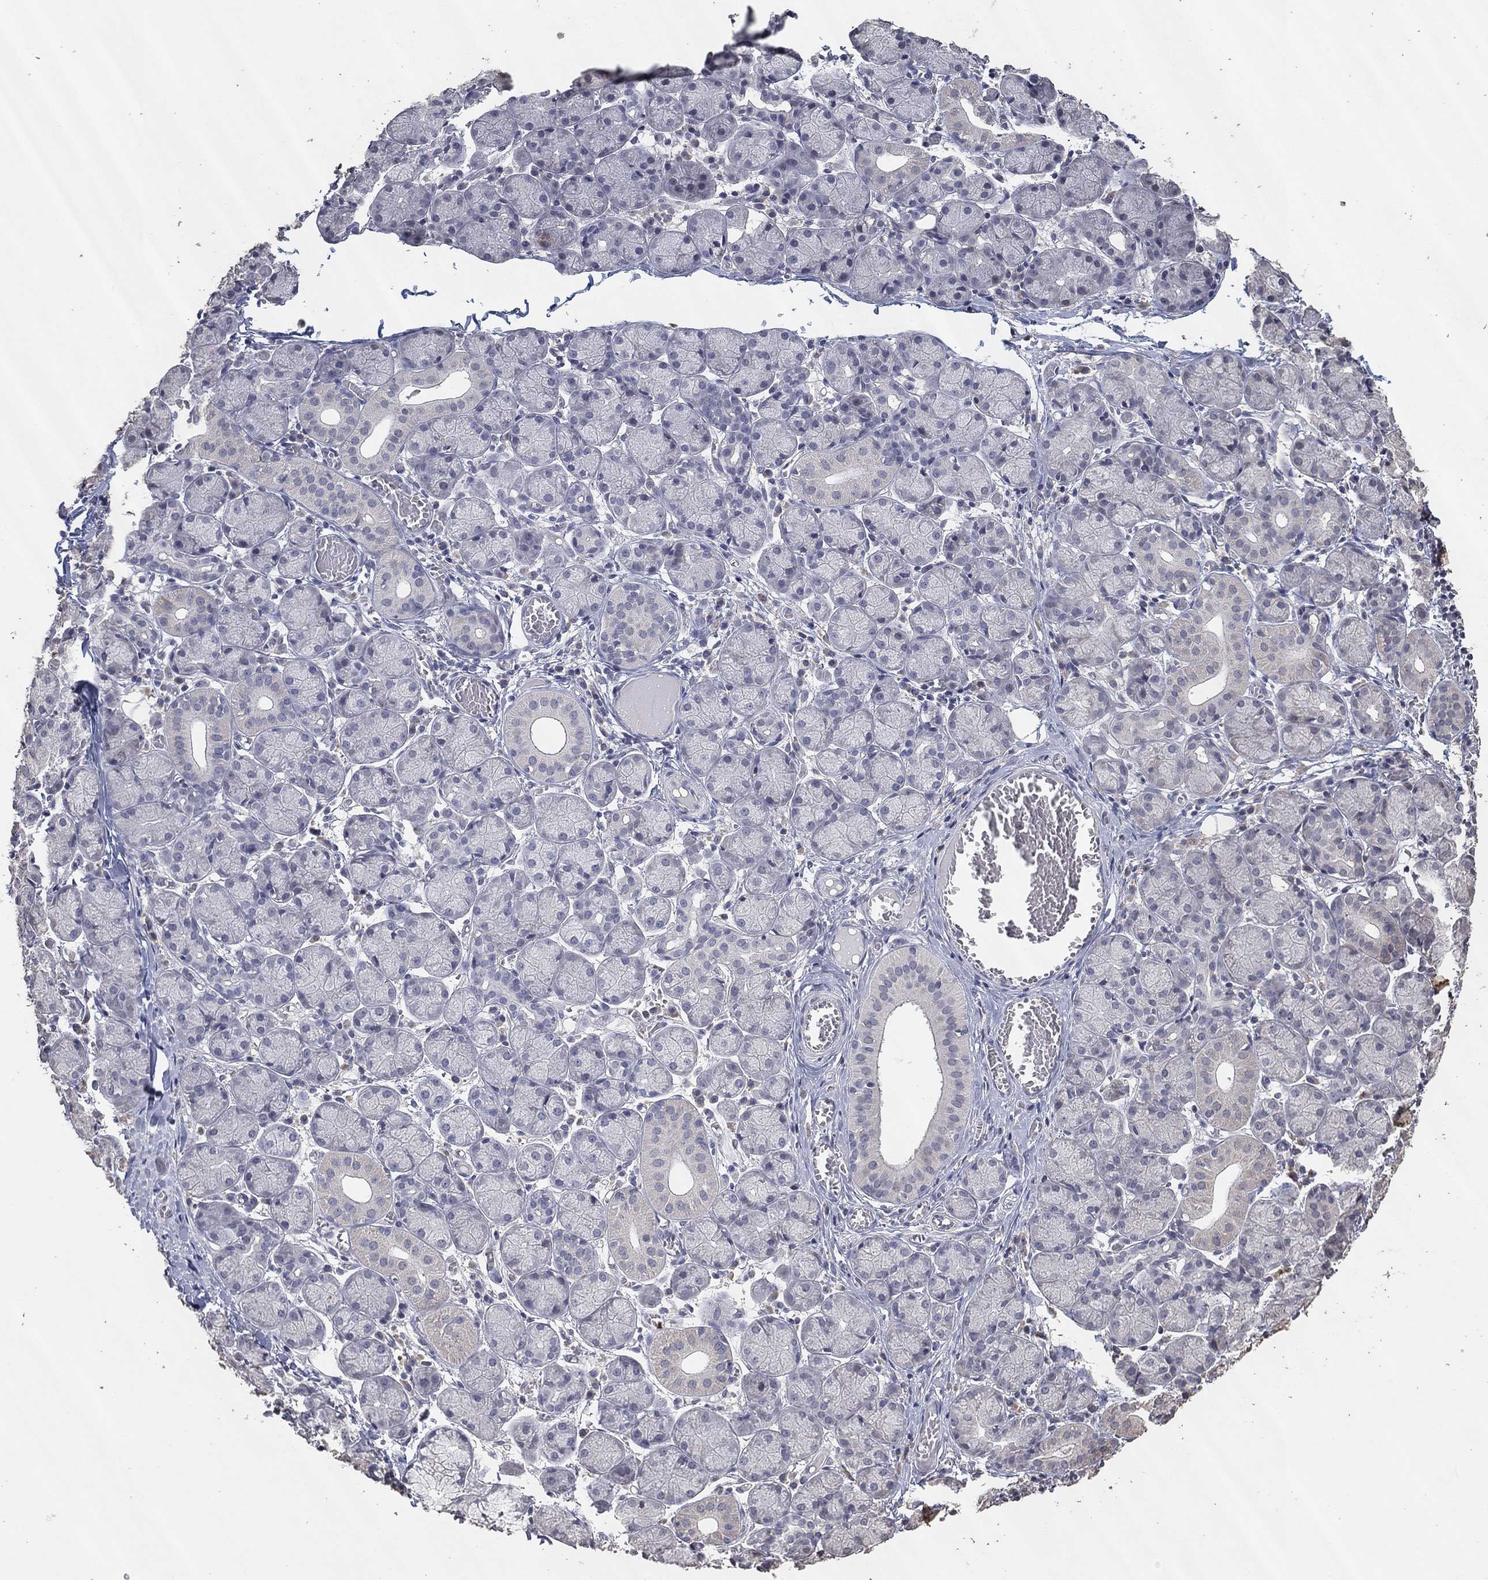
{"staining": {"intensity": "negative", "quantity": "none", "location": "none"}, "tissue": "salivary gland", "cell_type": "Glandular cells", "image_type": "normal", "snomed": [{"axis": "morphology", "description": "Normal tissue, NOS"}, {"axis": "topography", "description": "Salivary gland"}, {"axis": "topography", "description": "Peripheral nerve tissue"}], "caption": "Glandular cells show no significant protein expression in benign salivary gland.", "gene": "DSG1", "patient": {"sex": "female", "age": 24}}